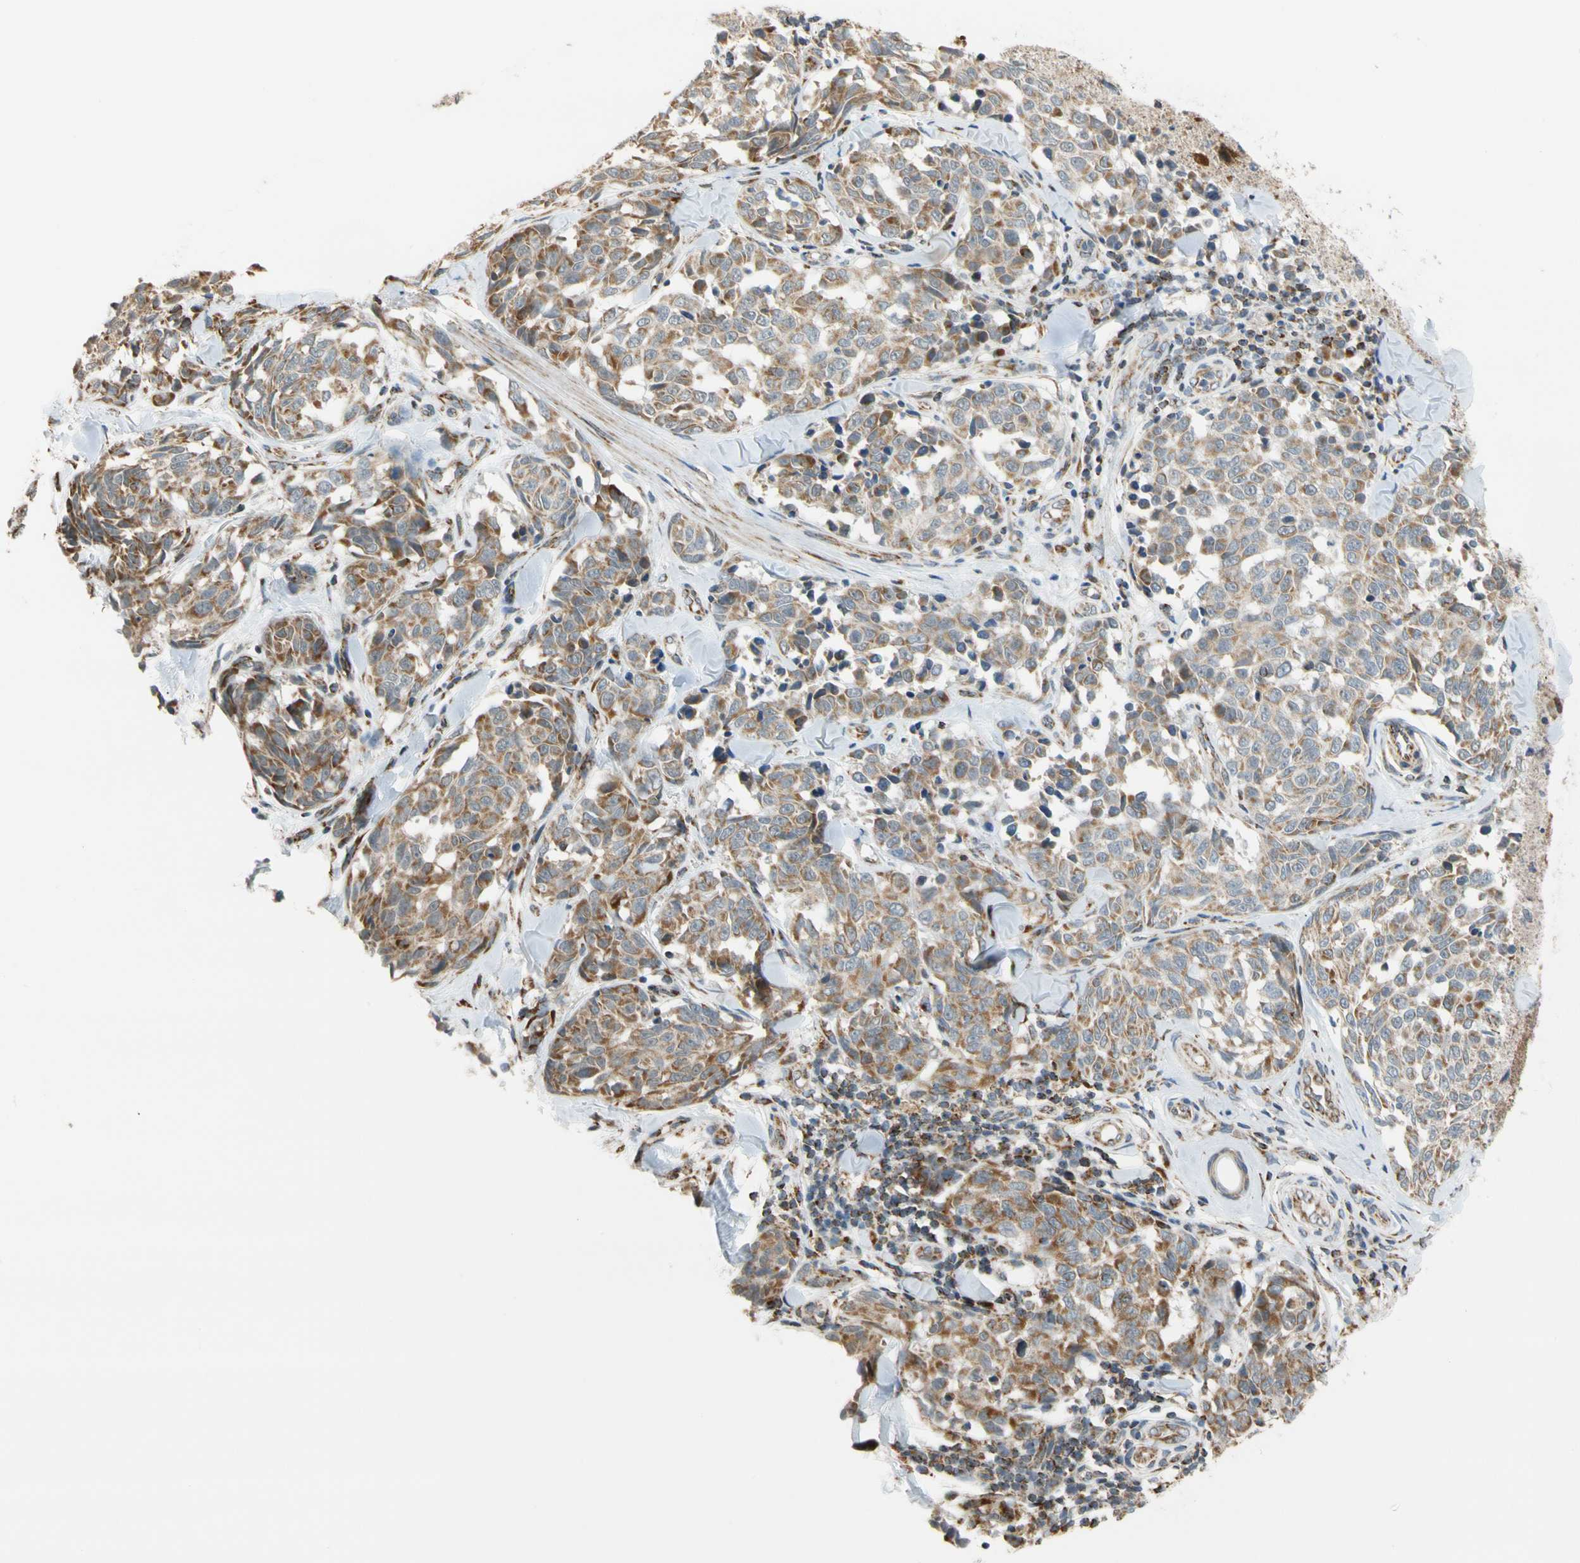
{"staining": {"intensity": "moderate", "quantity": ">75%", "location": "cytoplasmic/membranous"}, "tissue": "melanoma", "cell_type": "Tumor cells", "image_type": "cancer", "snomed": [{"axis": "morphology", "description": "Malignant melanoma, NOS"}, {"axis": "topography", "description": "Skin"}], "caption": "Melanoma stained for a protein (brown) shows moderate cytoplasmic/membranous positive staining in about >75% of tumor cells.", "gene": "SFXN3", "patient": {"sex": "female", "age": 64}}